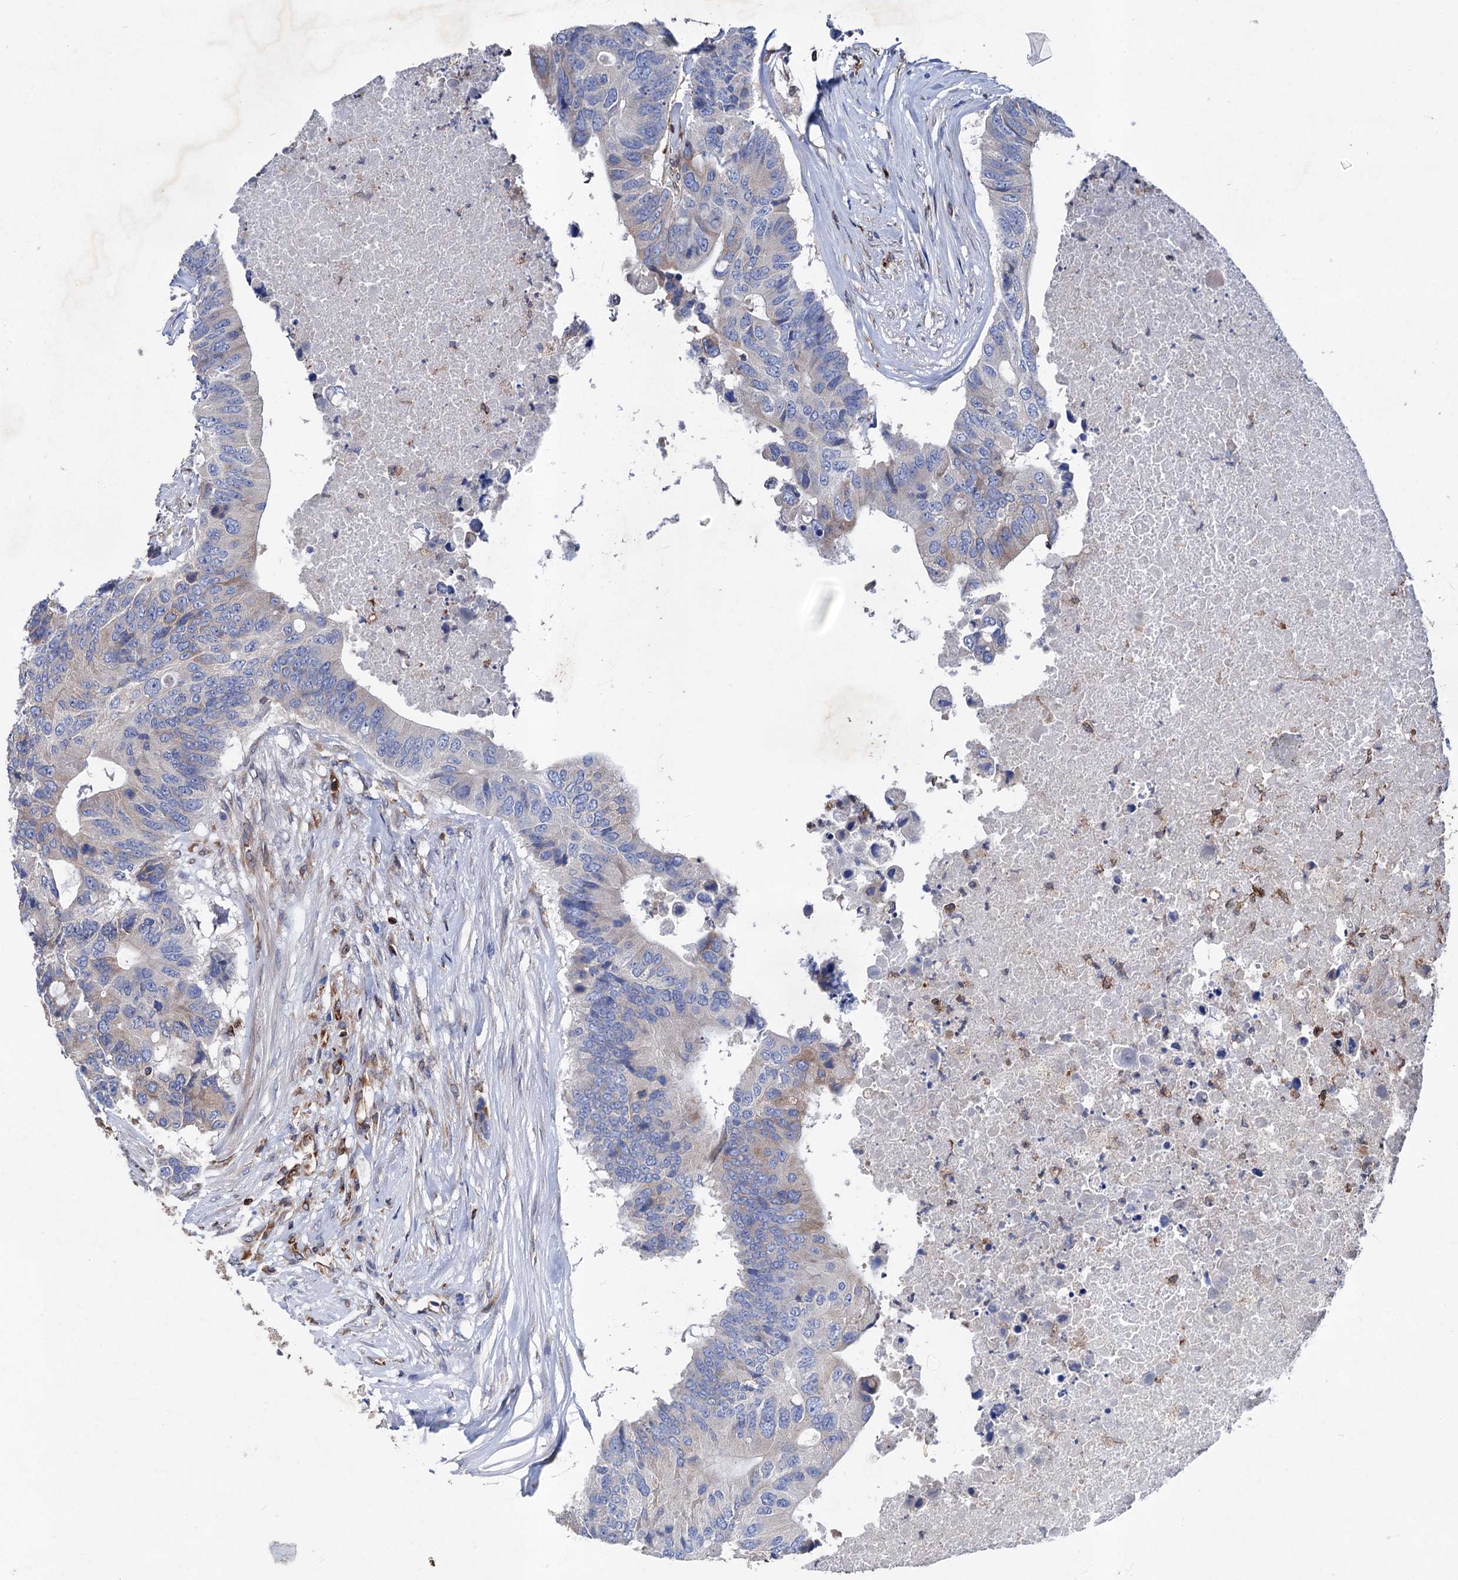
{"staining": {"intensity": "moderate", "quantity": "<25%", "location": "cytoplasmic/membranous"}, "tissue": "colorectal cancer", "cell_type": "Tumor cells", "image_type": "cancer", "snomed": [{"axis": "morphology", "description": "Adenocarcinoma, NOS"}, {"axis": "topography", "description": "Colon"}], "caption": "The photomicrograph exhibits immunohistochemical staining of colorectal cancer (adenocarcinoma). There is moderate cytoplasmic/membranous positivity is appreciated in about <25% of tumor cells.", "gene": "STING1", "patient": {"sex": "male", "age": 71}}